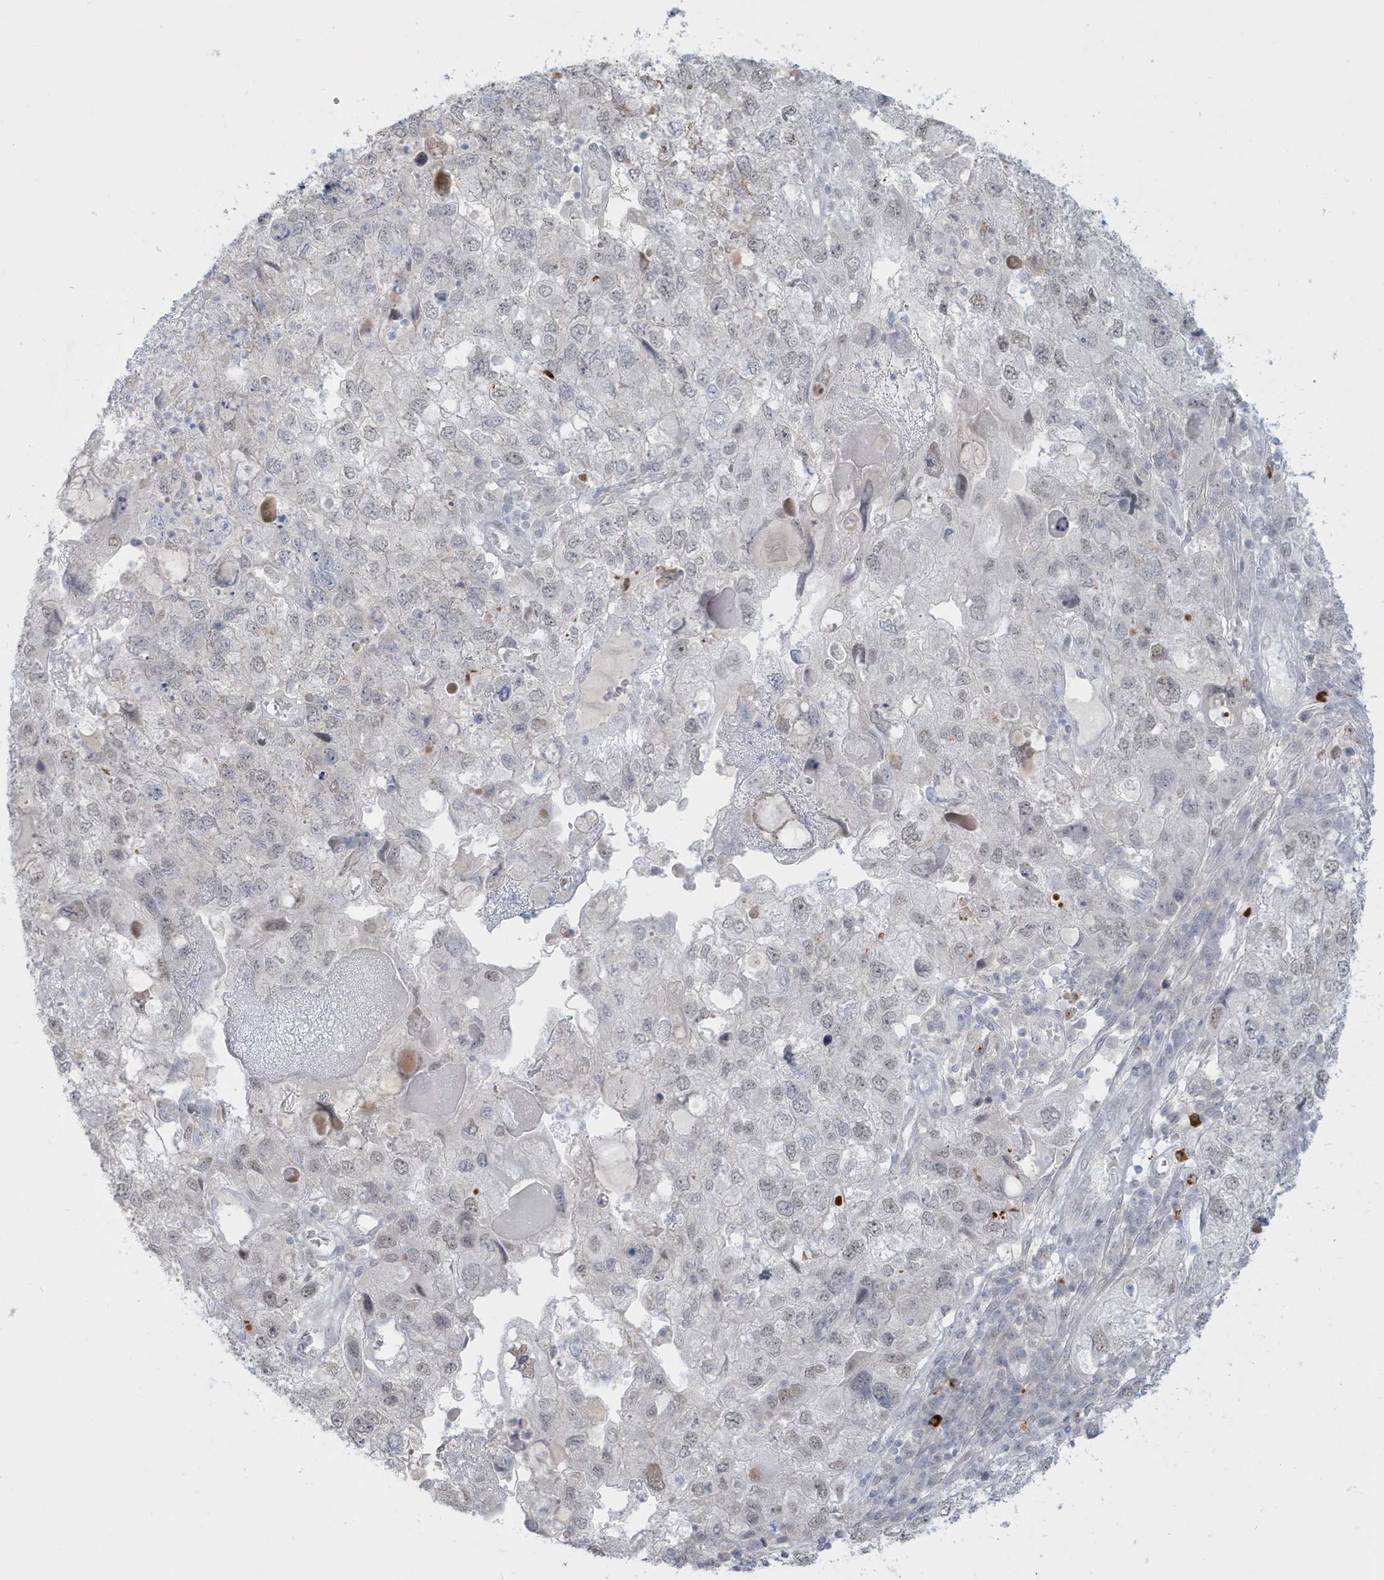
{"staining": {"intensity": "negative", "quantity": "none", "location": "none"}, "tissue": "endometrial cancer", "cell_type": "Tumor cells", "image_type": "cancer", "snomed": [{"axis": "morphology", "description": "Adenocarcinoma, NOS"}, {"axis": "topography", "description": "Endometrium"}], "caption": "There is no significant staining in tumor cells of endometrial adenocarcinoma.", "gene": "HERC6", "patient": {"sex": "female", "age": 49}}